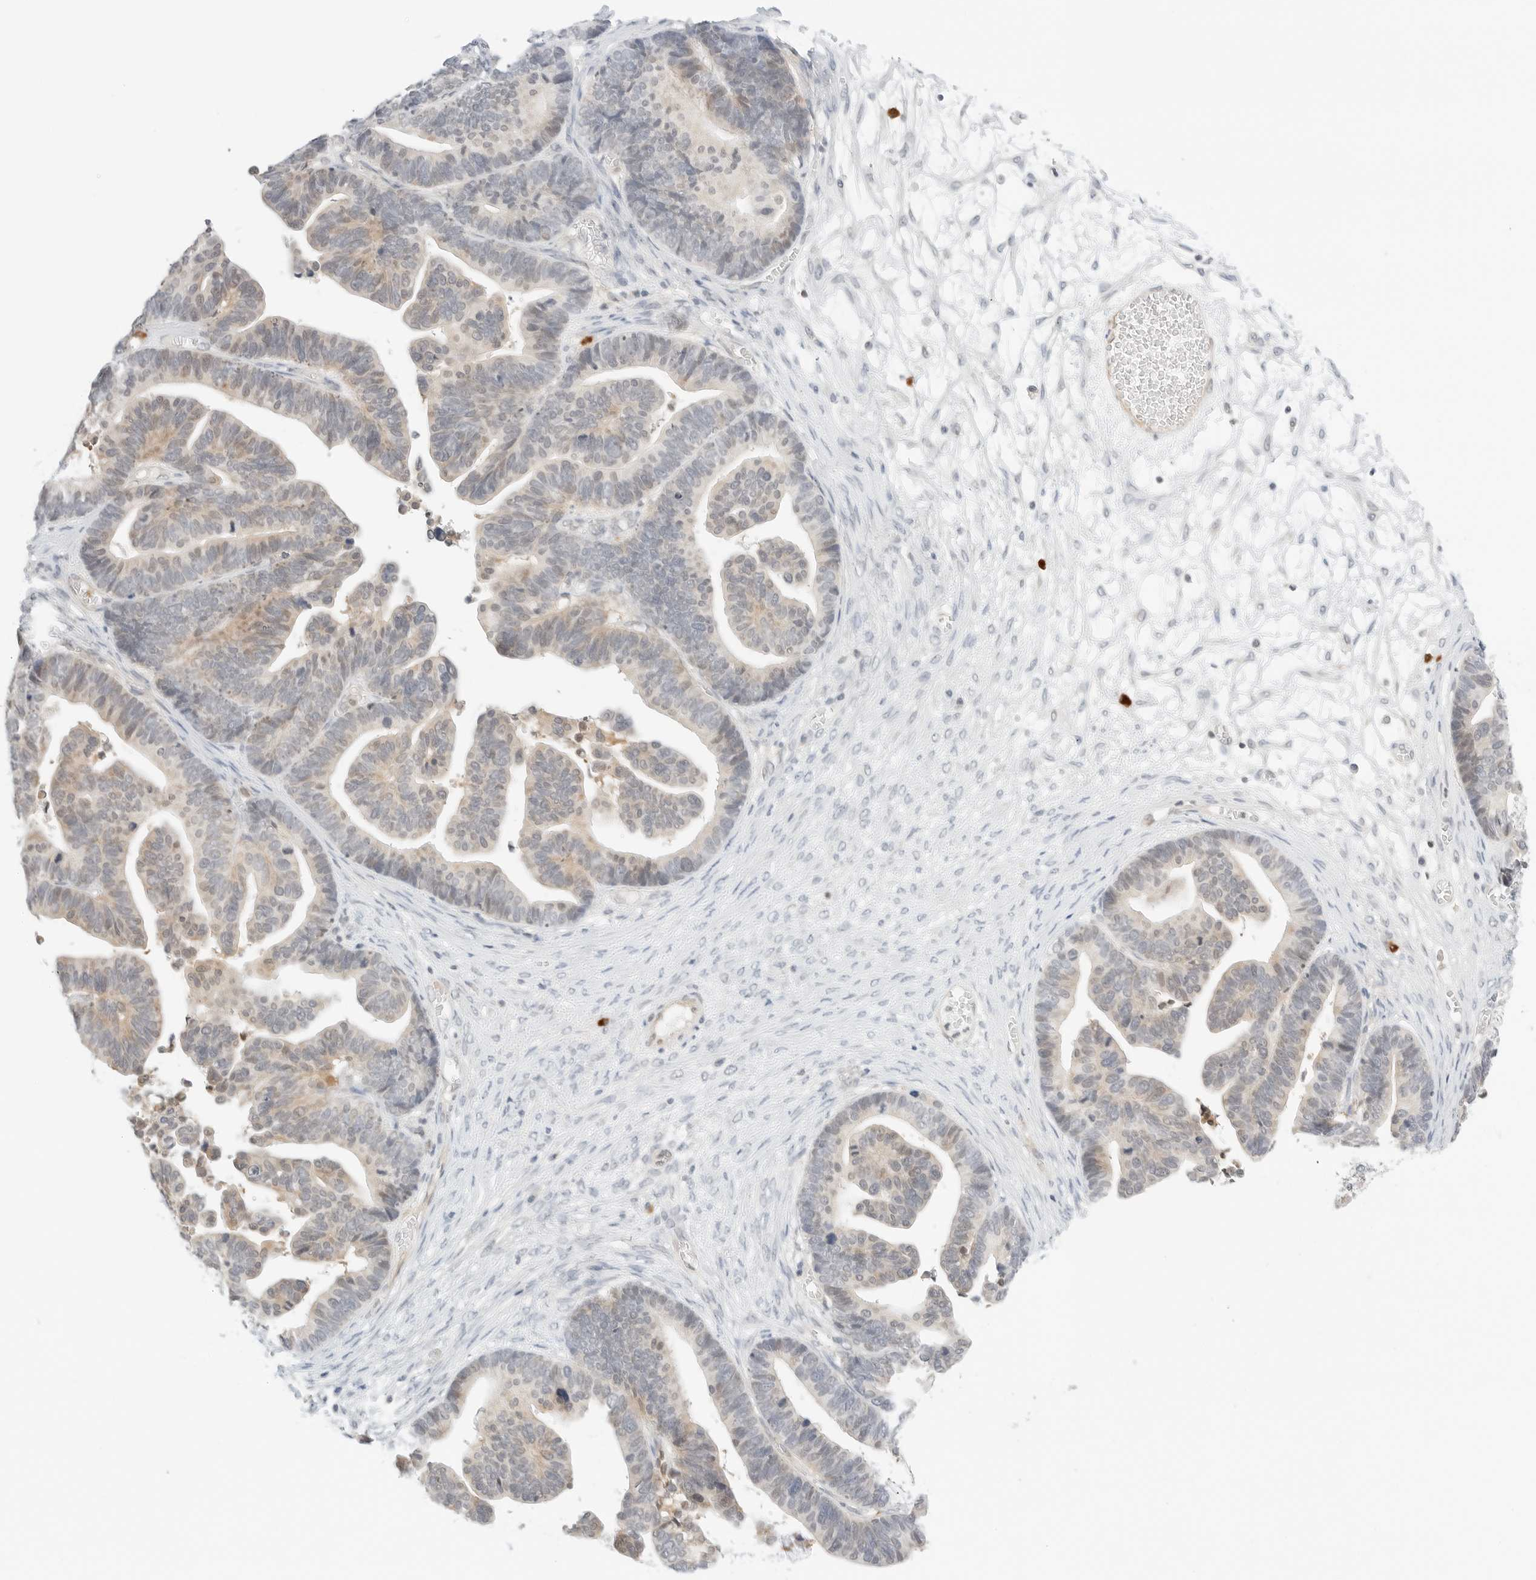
{"staining": {"intensity": "weak", "quantity": "25%-75%", "location": "cytoplasmic/membranous"}, "tissue": "ovarian cancer", "cell_type": "Tumor cells", "image_type": "cancer", "snomed": [{"axis": "morphology", "description": "Cystadenocarcinoma, serous, NOS"}, {"axis": "topography", "description": "Ovary"}], "caption": "Immunohistochemistry (IHC) micrograph of human ovarian cancer (serous cystadenocarcinoma) stained for a protein (brown), which demonstrates low levels of weak cytoplasmic/membranous expression in approximately 25%-75% of tumor cells.", "gene": "TEKT2", "patient": {"sex": "female", "age": 56}}